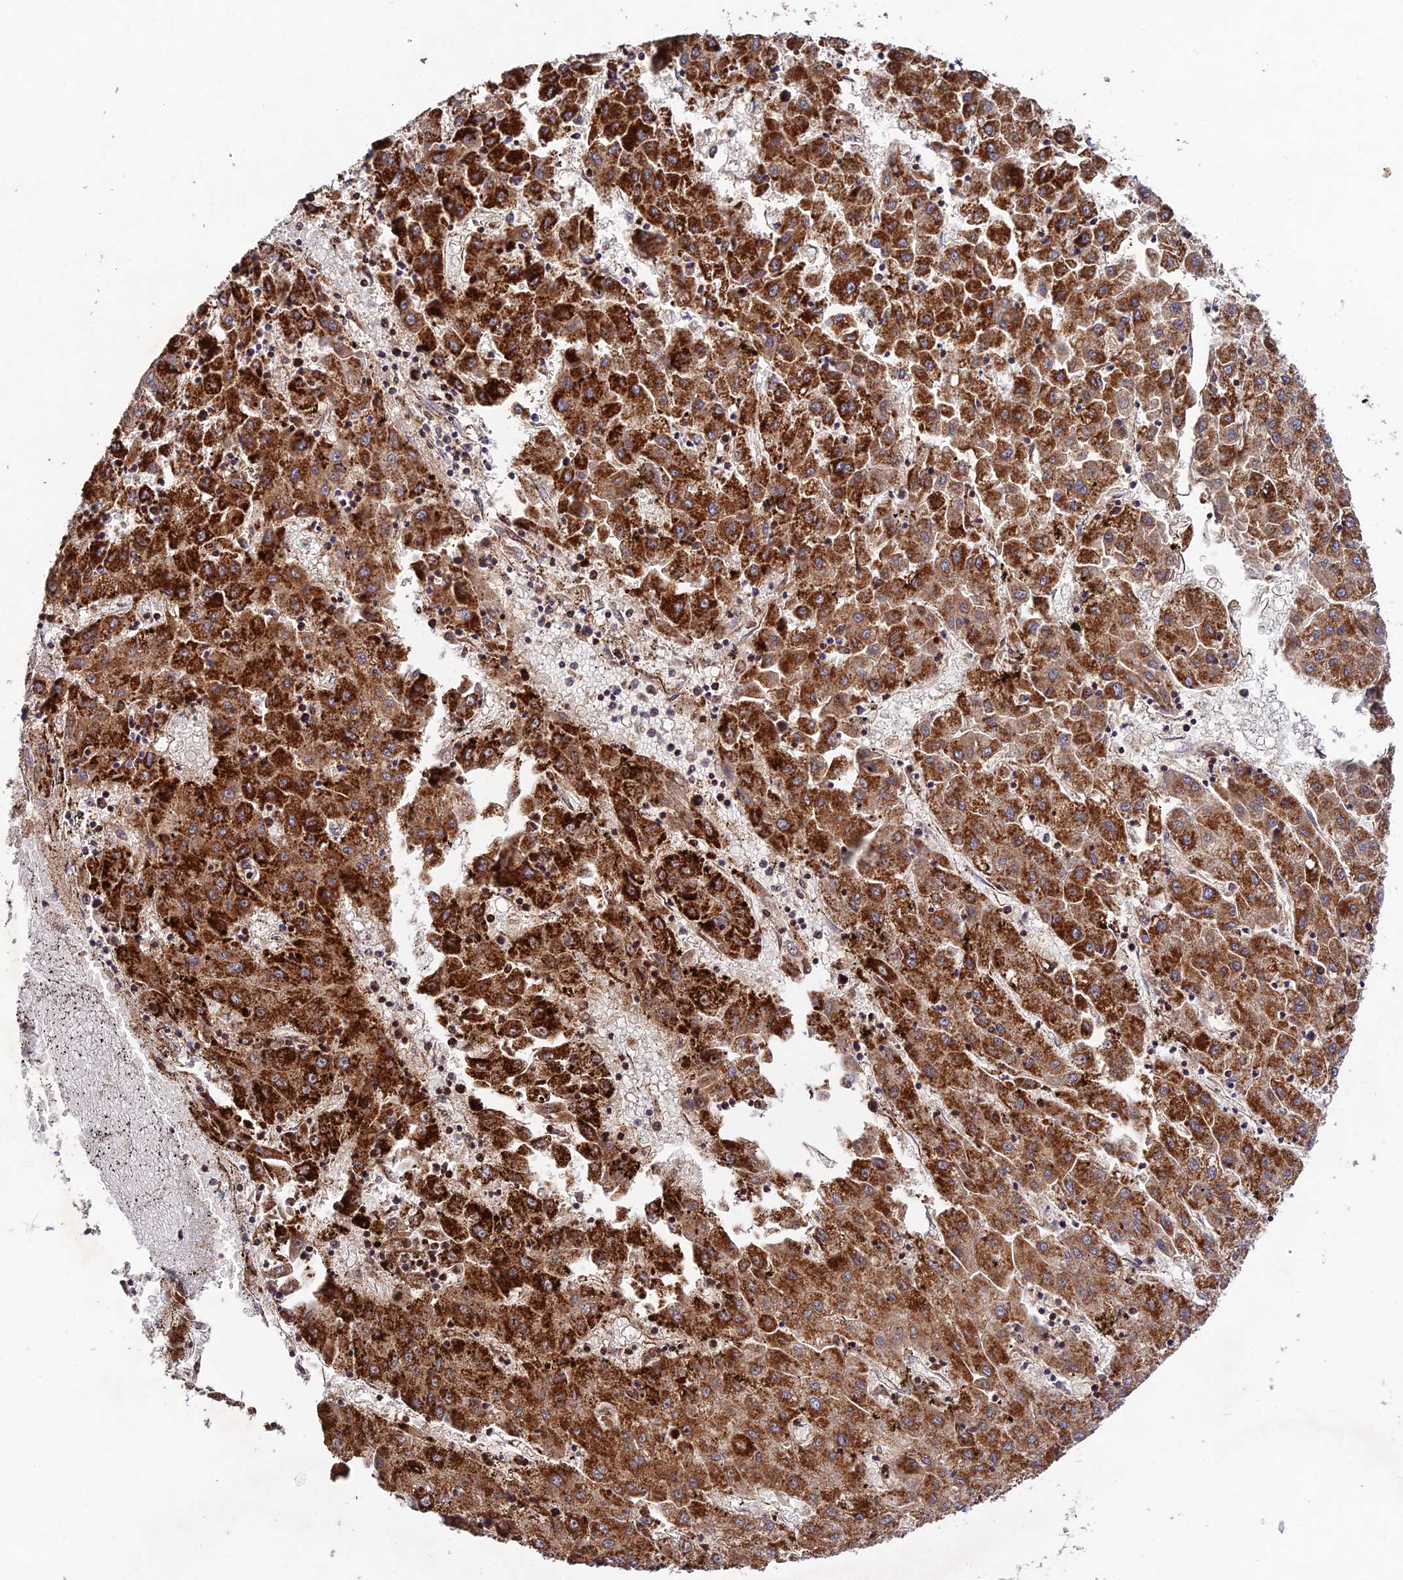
{"staining": {"intensity": "strong", "quantity": ">75%", "location": "cytoplasmic/membranous"}, "tissue": "liver cancer", "cell_type": "Tumor cells", "image_type": "cancer", "snomed": [{"axis": "morphology", "description": "Carcinoma, Hepatocellular, NOS"}, {"axis": "topography", "description": "Liver"}], "caption": "A micrograph of human liver hepatocellular carcinoma stained for a protein reveals strong cytoplasmic/membranous brown staining in tumor cells.", "gene": "KHDC3L", "patient": {"sex": "male", "age": 72}}